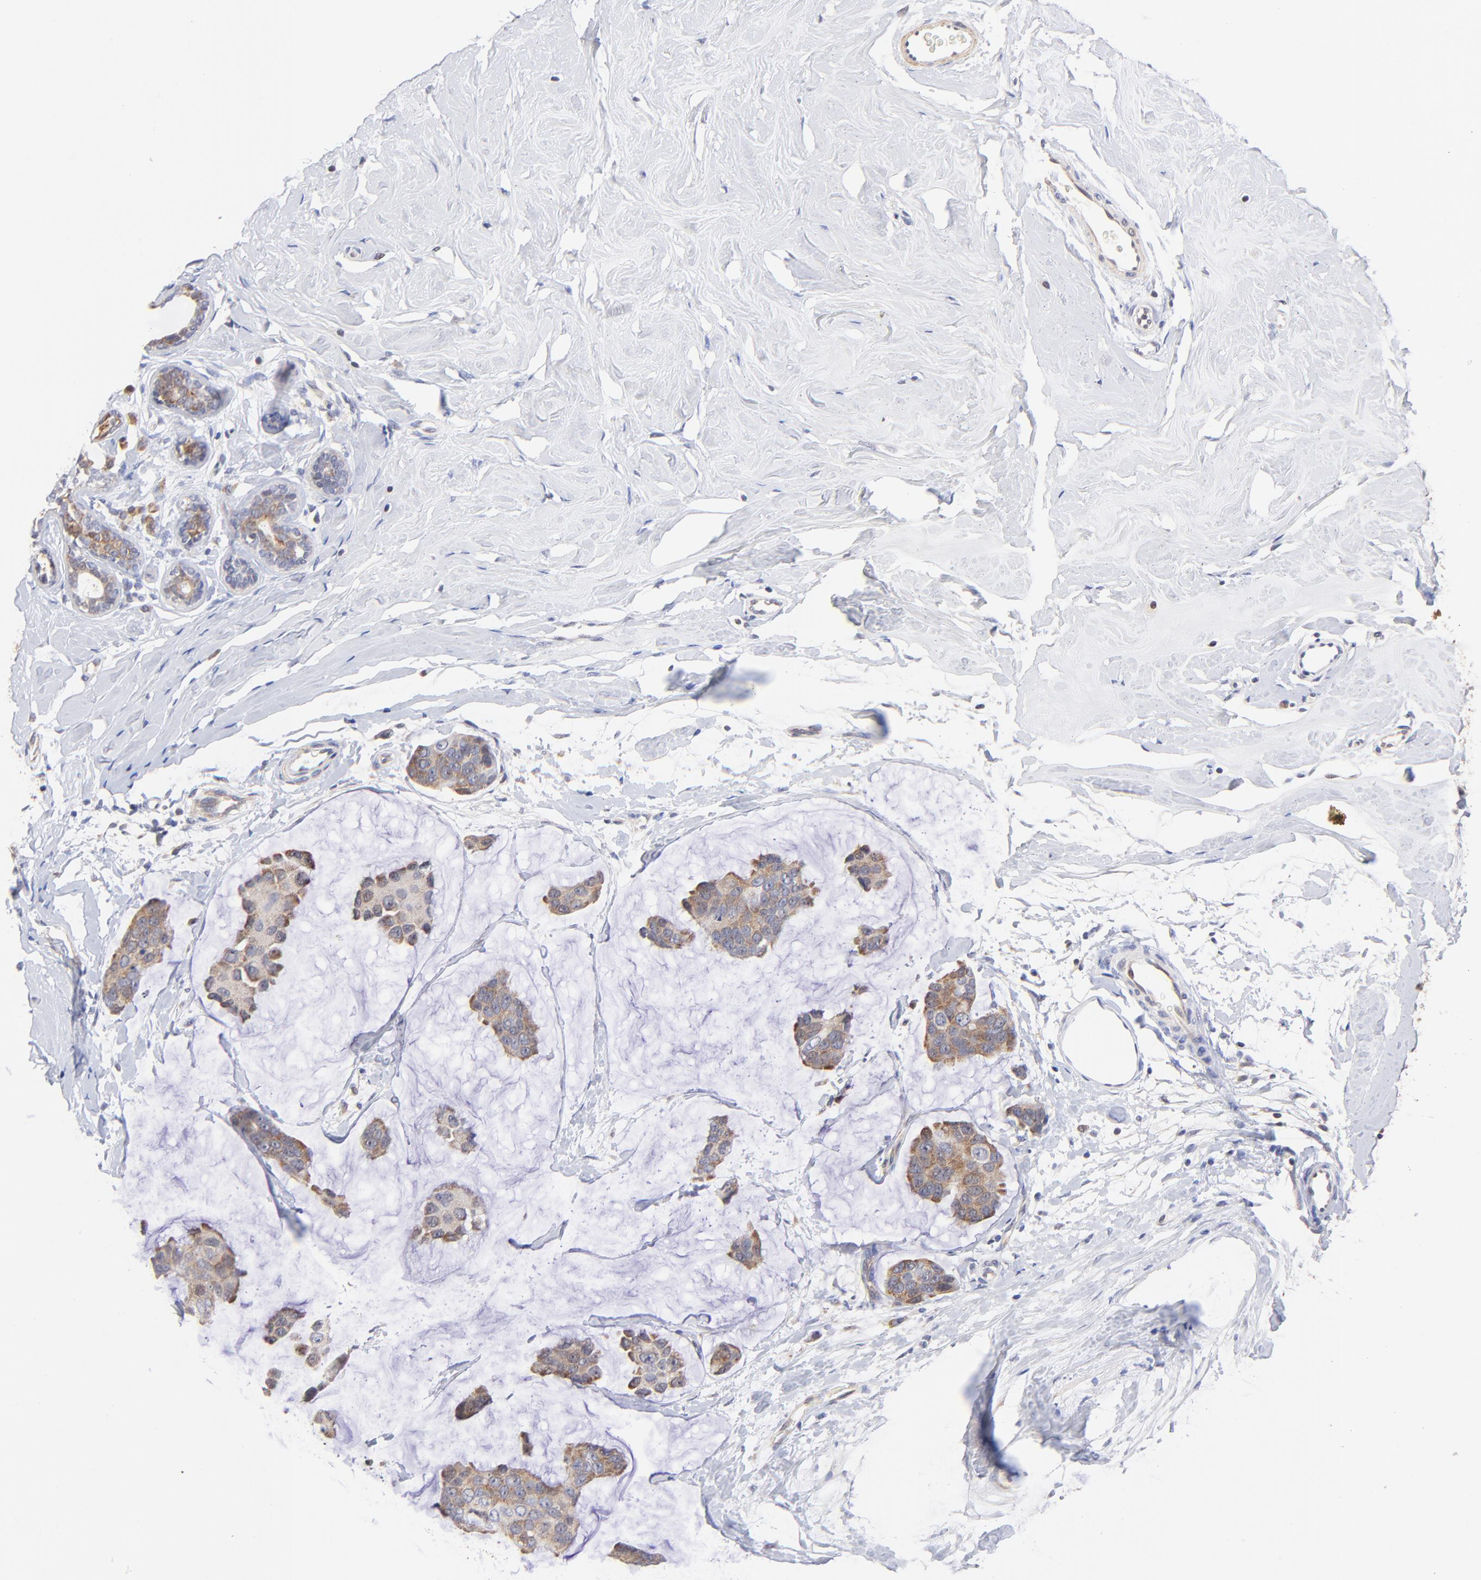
{"staining": {"intensity": "moderate", "quantity": "25%-75%", "location": "cytoplasmic/membranous"}, "tissue": "breast cancer", "cell_type": "Tumor cells", "image_type": "cancer", "snomed": [{"axis": "morphology", "description": "Normal tissue, NOS"}, {"axis": "morphology", "description": "Duct carcinoma"}, {"axis": "topography", "description": "Breast"}], "caption": "Infiltrating ductal carcinoma (breast) stained with a protein marker reveals moderate staining in tumor cells.", "gene": "BBOF1", "patient": {"sex": "female", "age": 50}}